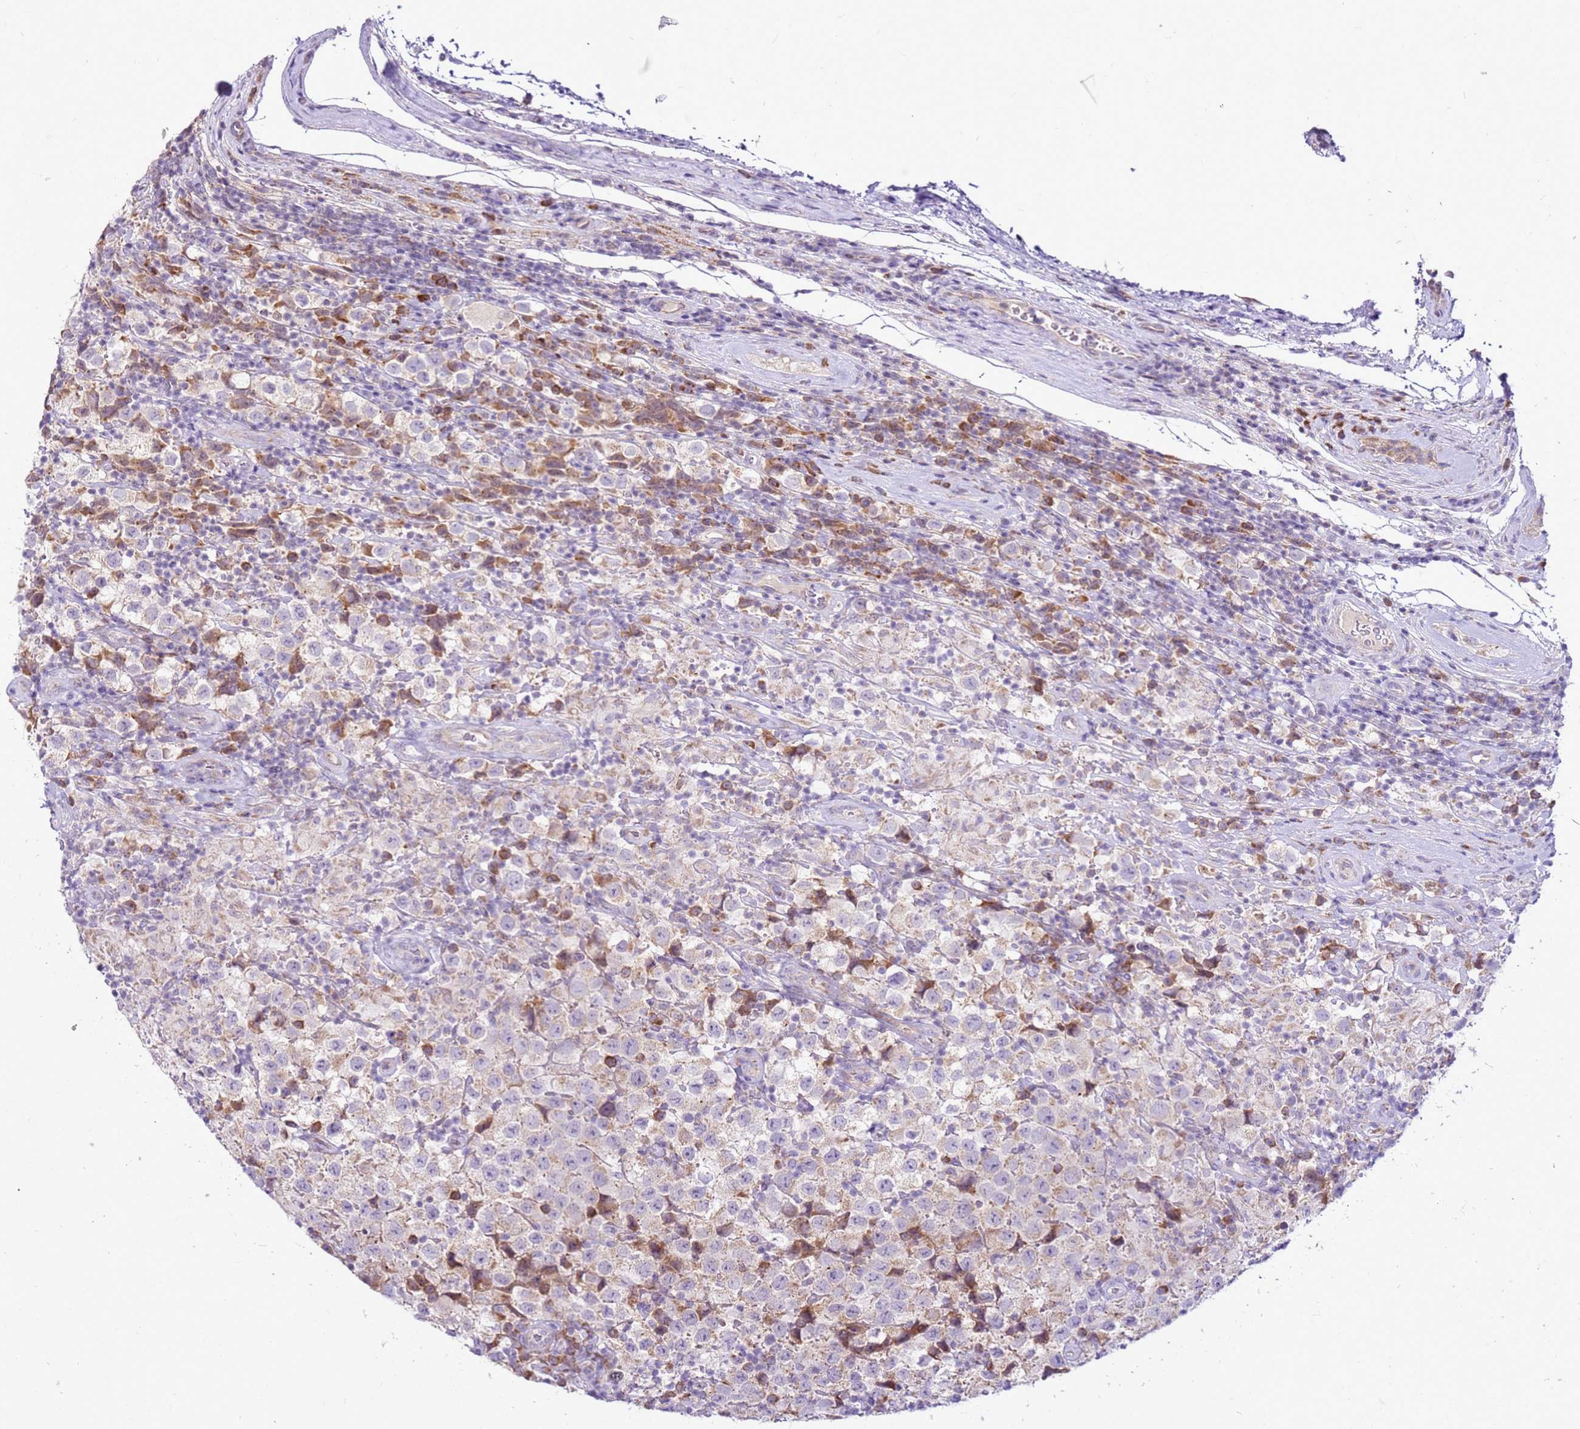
{"staining": {"intensity": "weak", "quantity": "<25%", "location": "cytoplasmic/membranous"}, "tissue": "testis cancer", "cell_type": "Tumor cells", "image_type": "cancer", "snomed": [{"axis": "morphology", "description": "Seminoma, NOS"}, {"axis": "morphology", "description": "Carcinoma, Embryonal, NOS"}, {"axis": "topography", "description": "Testis"}], "caption": "High magnification brightfield microscopy of seminoma (testis) stained with DAB (3,3'-diaminobenzidine) (brown) and counterstained with hematoxylin (blue): tumor cells show no significant positivity.", "gene": "MRPL36", "patient": {"sex": "male", "age": 41}}